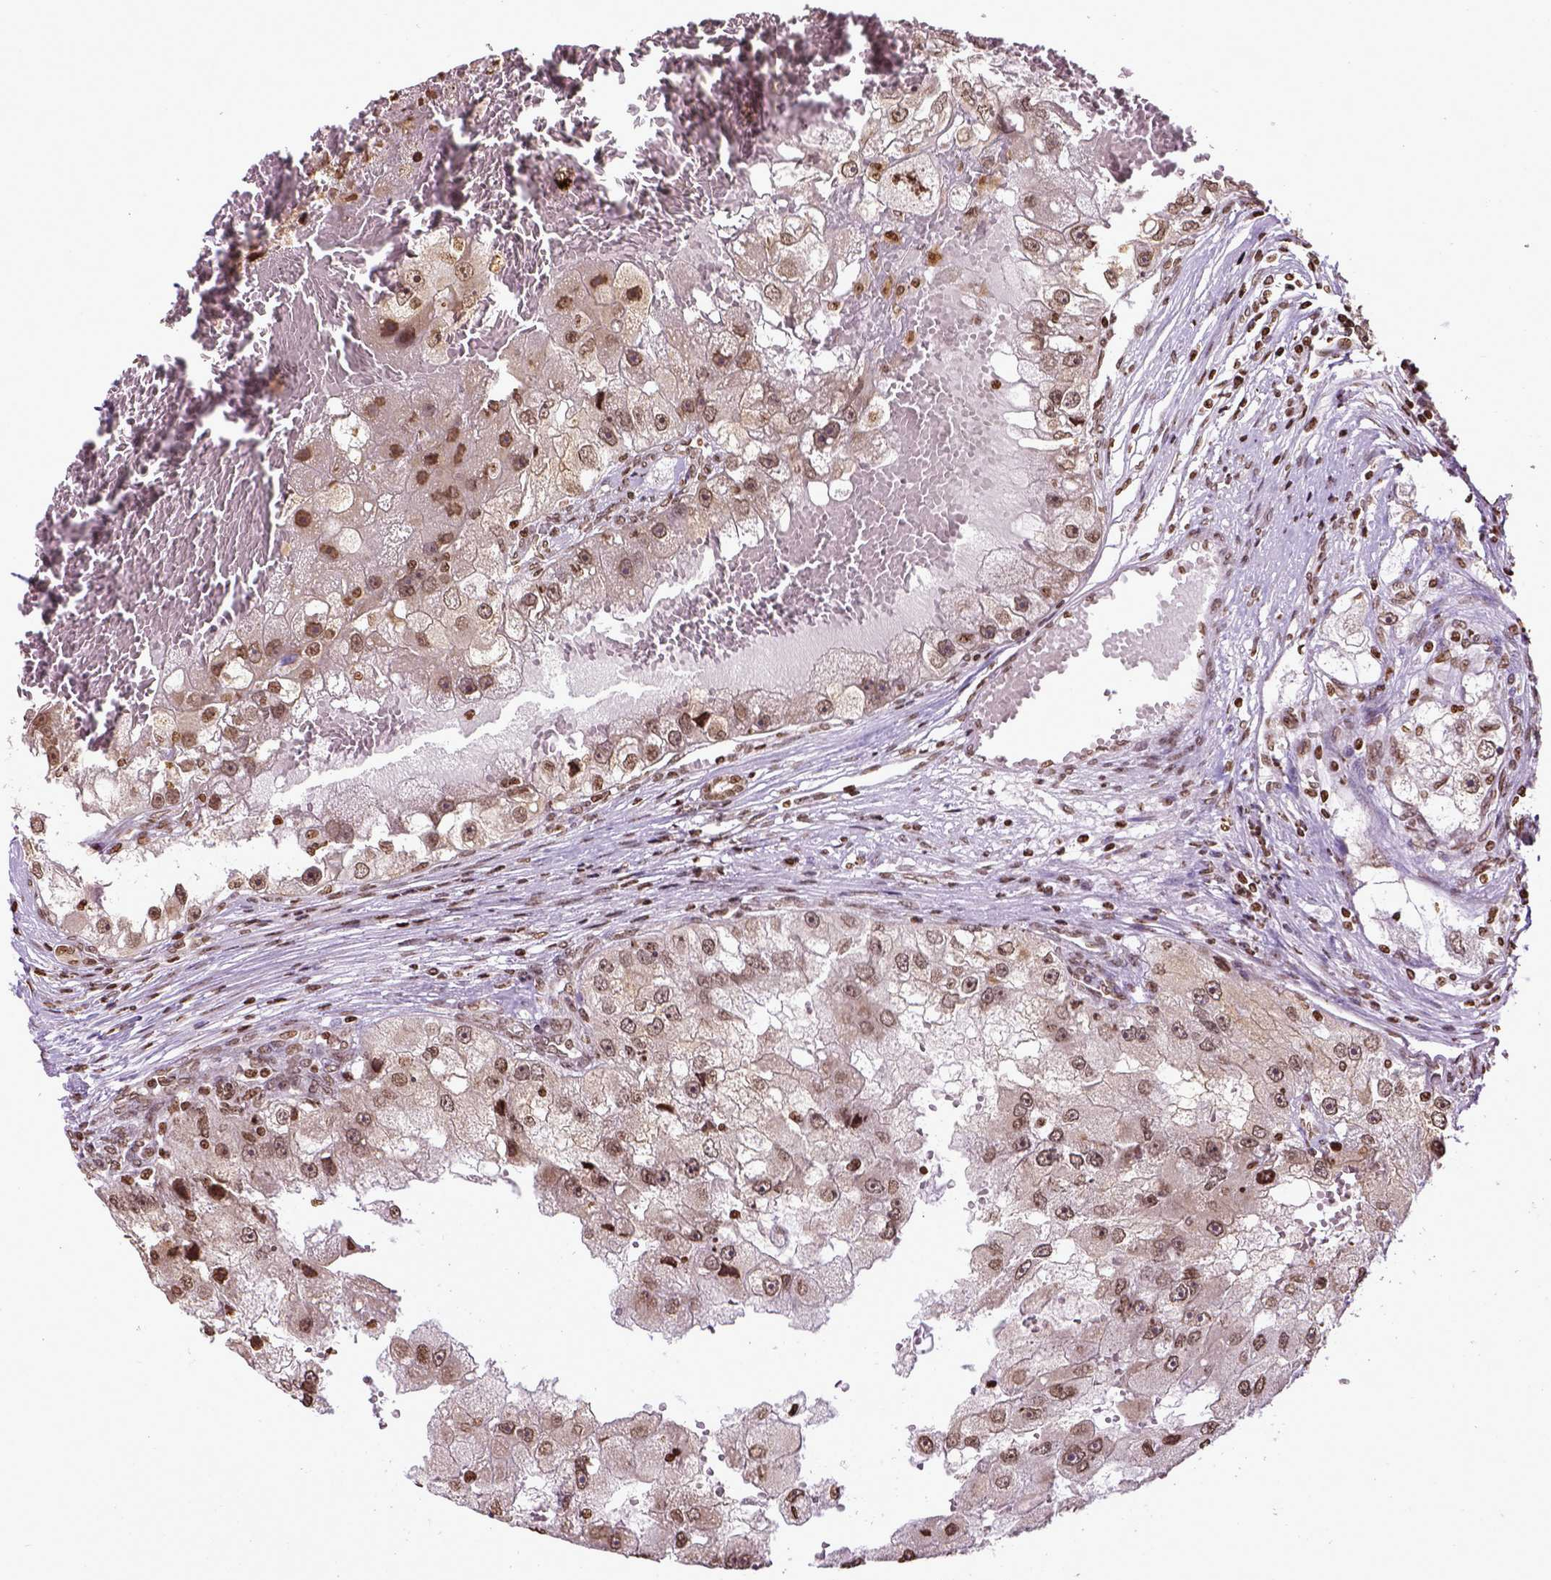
{"staining": {"intensity": "moderate", "quantity": ">75%", "location": "nuclear"}, "tissue": "renal cancer", "cell_type": "Tumor cells", "image_type": "cancer", "snomed": [{"axis": "morphology", "description": "Adenocarcinoma, NOS"}, {"axis": "topography", "description": "Kidney"}], "caption": "Protein staining of renal cancer tissue reveals moderate nuclear positivity in about >75% of tumor cells.", "gene": "ZNF75D", "patient": {"sex": "male", "age": 63}}